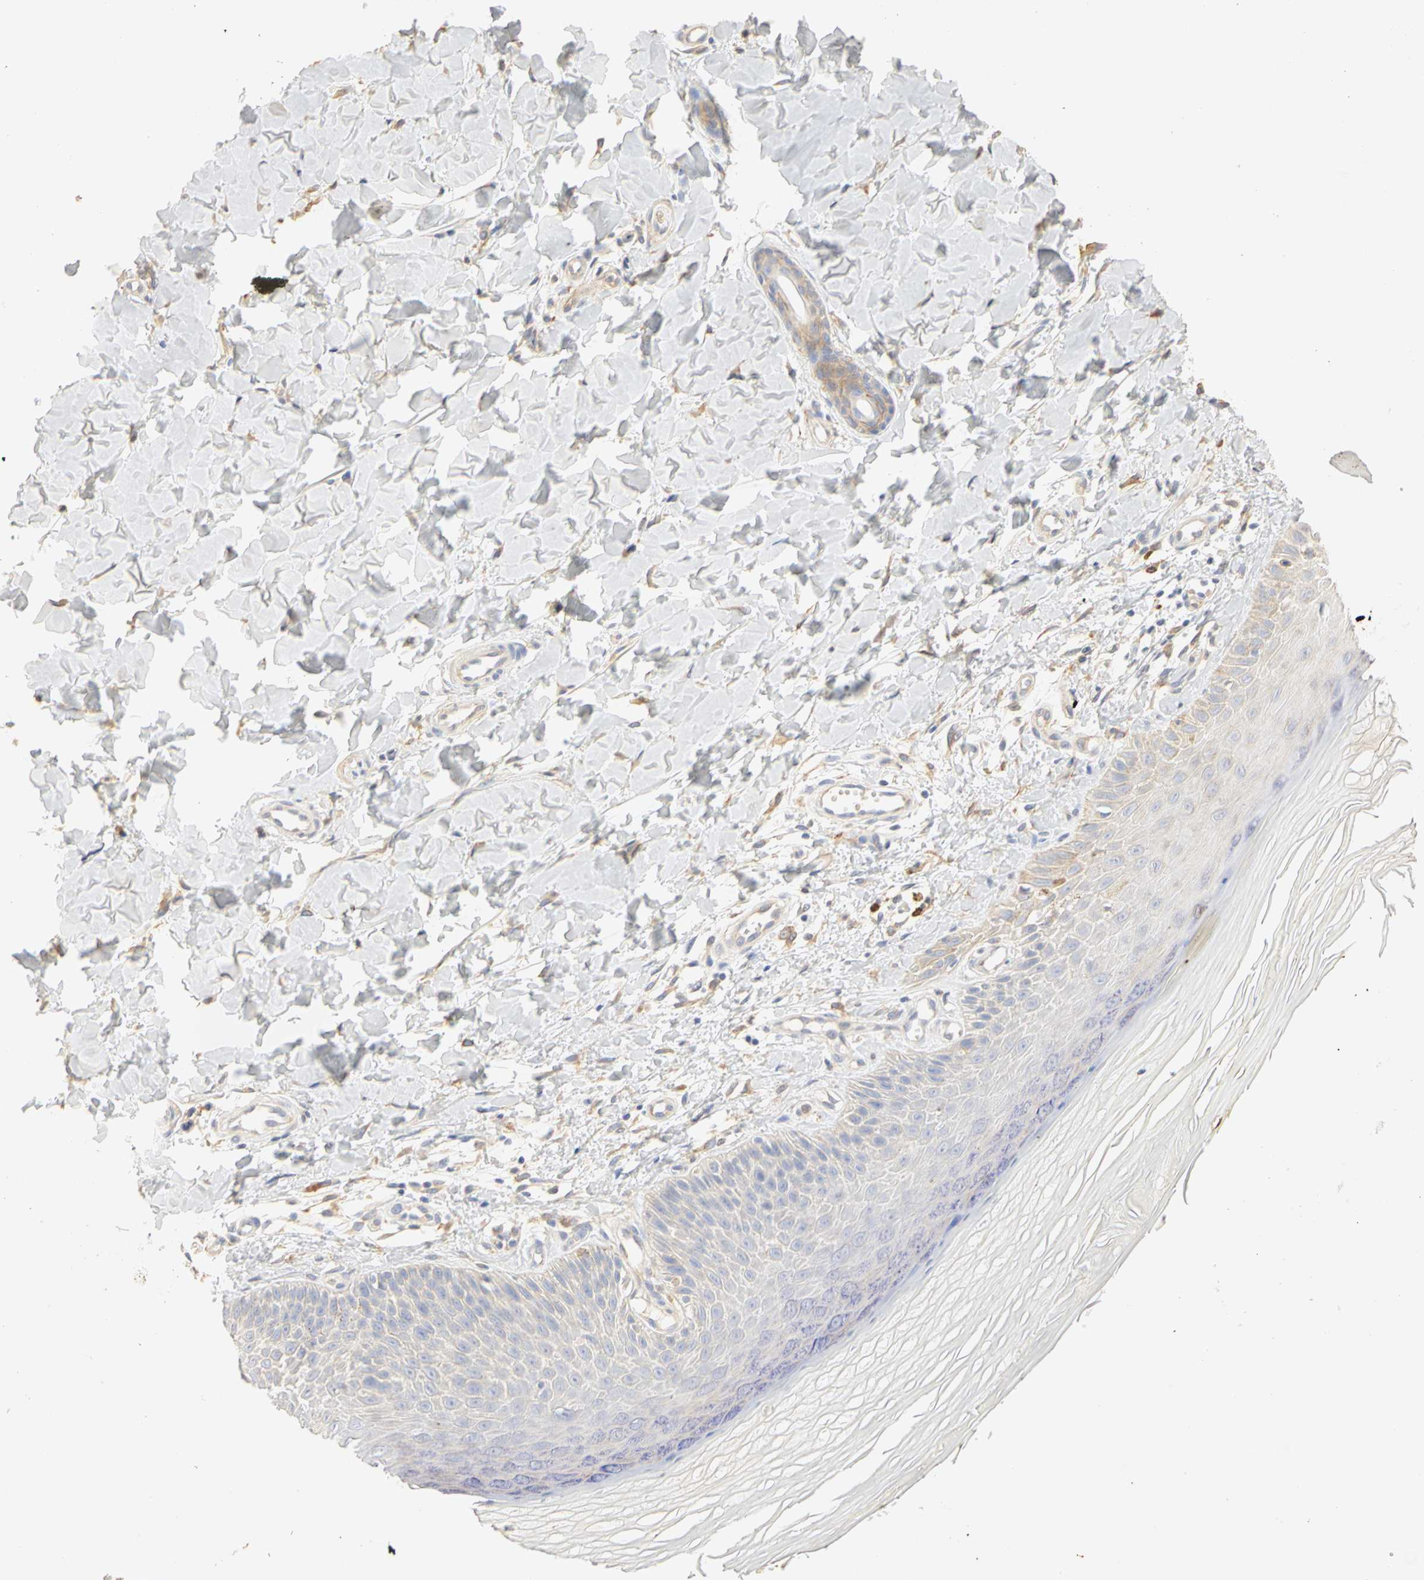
{"staining": {"intensity": "moderate", "quantity": ">75%", "location": "cytoplasmic/membranous"}, "tissue": "skin", "cell_type": "Fibroblasts", "image_type": "normal", "snomed": [{"axis": "morphology", "description": "Normal tissue, NOS"}, {"axis": "topography", "description": "Skin"}], "caption": "Approximately >75% of fibroblasts in normal human skin reveal moderate cytoplasmic/membranous protein staining as visualized by brown immunohistochemical staining.", "gene": "GNRH2", "patient": {"sex": "male", "age": 26}}